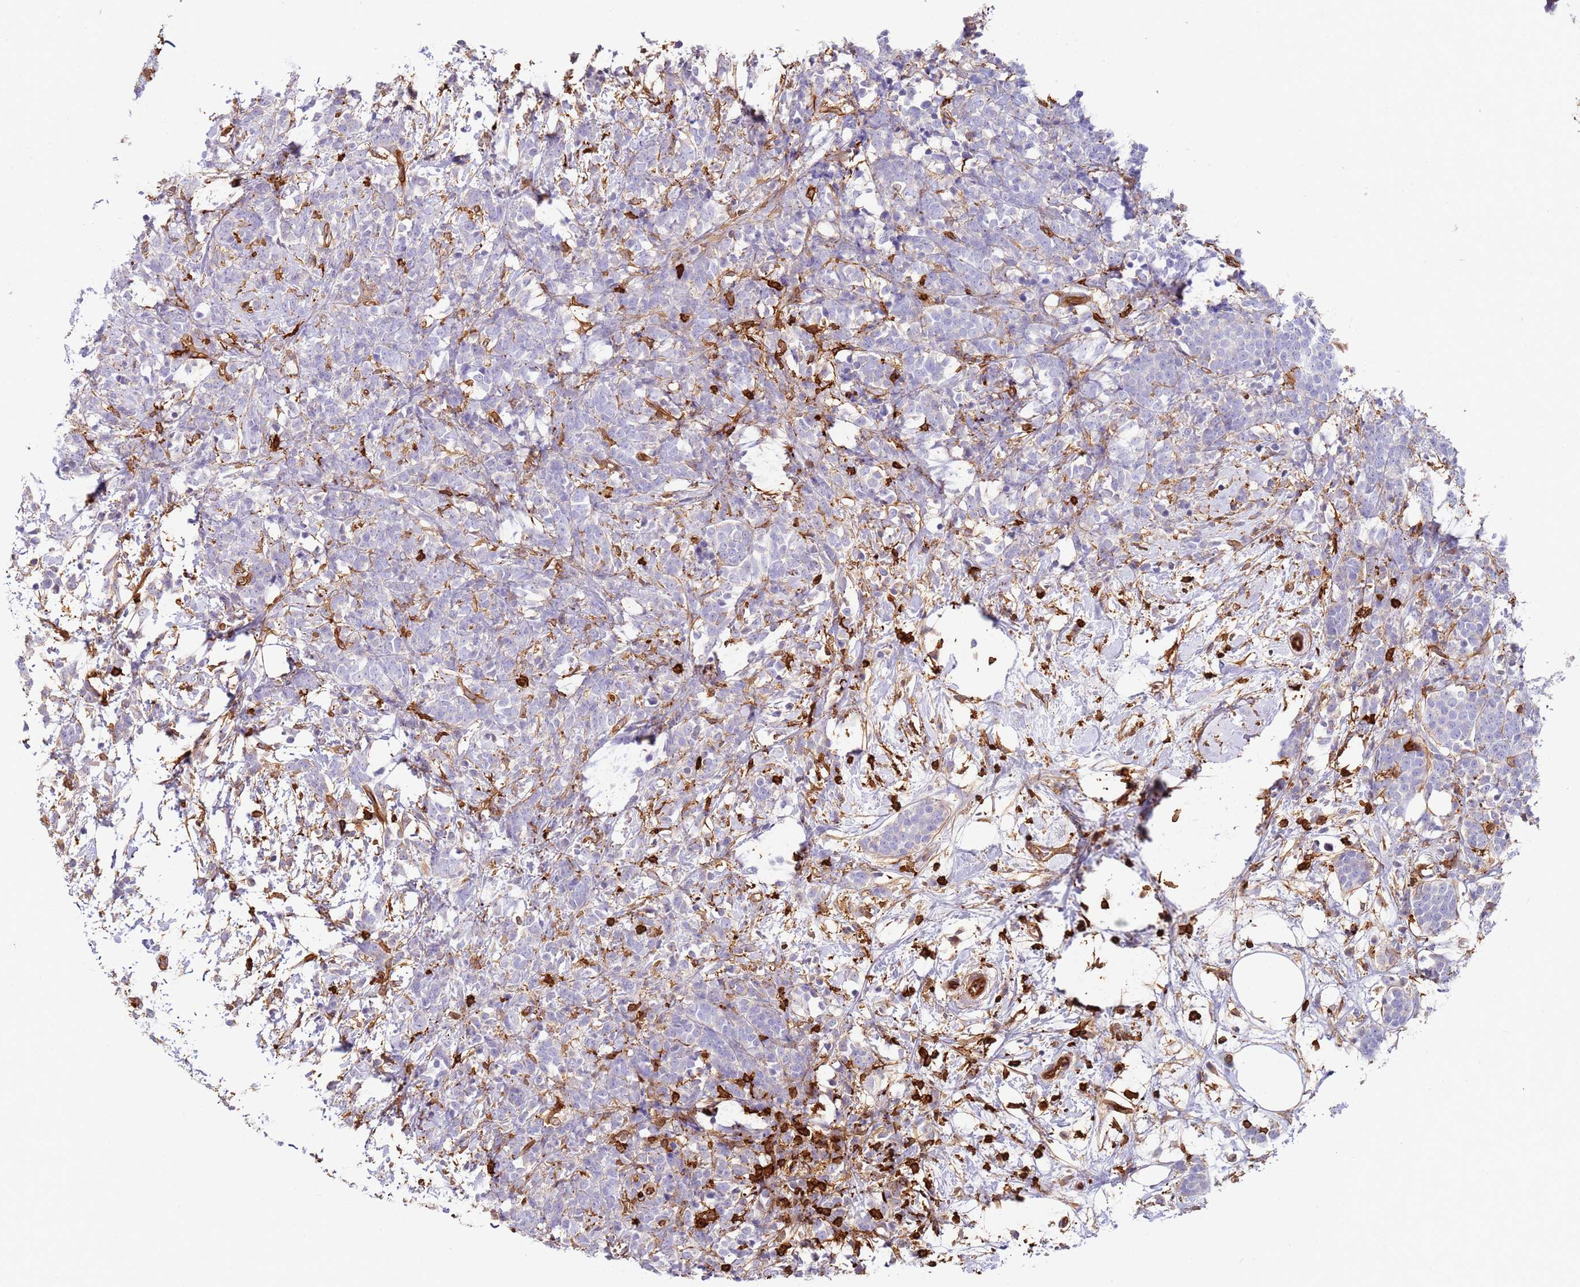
{"staining": {"intensity": "negative", "quantity": "none", "location": "none"}, "tissue": "breast cancer", "cell_type": "Tumor cells", "image_type": "cancer", "snomed": [{"axis": "morphology", "description": "Lobular carcinoma"}, {"axis": "topography", "description": "Breast"}], "caption": "An immunohistochemistry histopathology image of breast lobular carcinoma is shown. There is no staining in tumor cells of breast lobular carcinoma.", "gene": "OR6P1", "patient": {"sex": "female", "age": 58}}